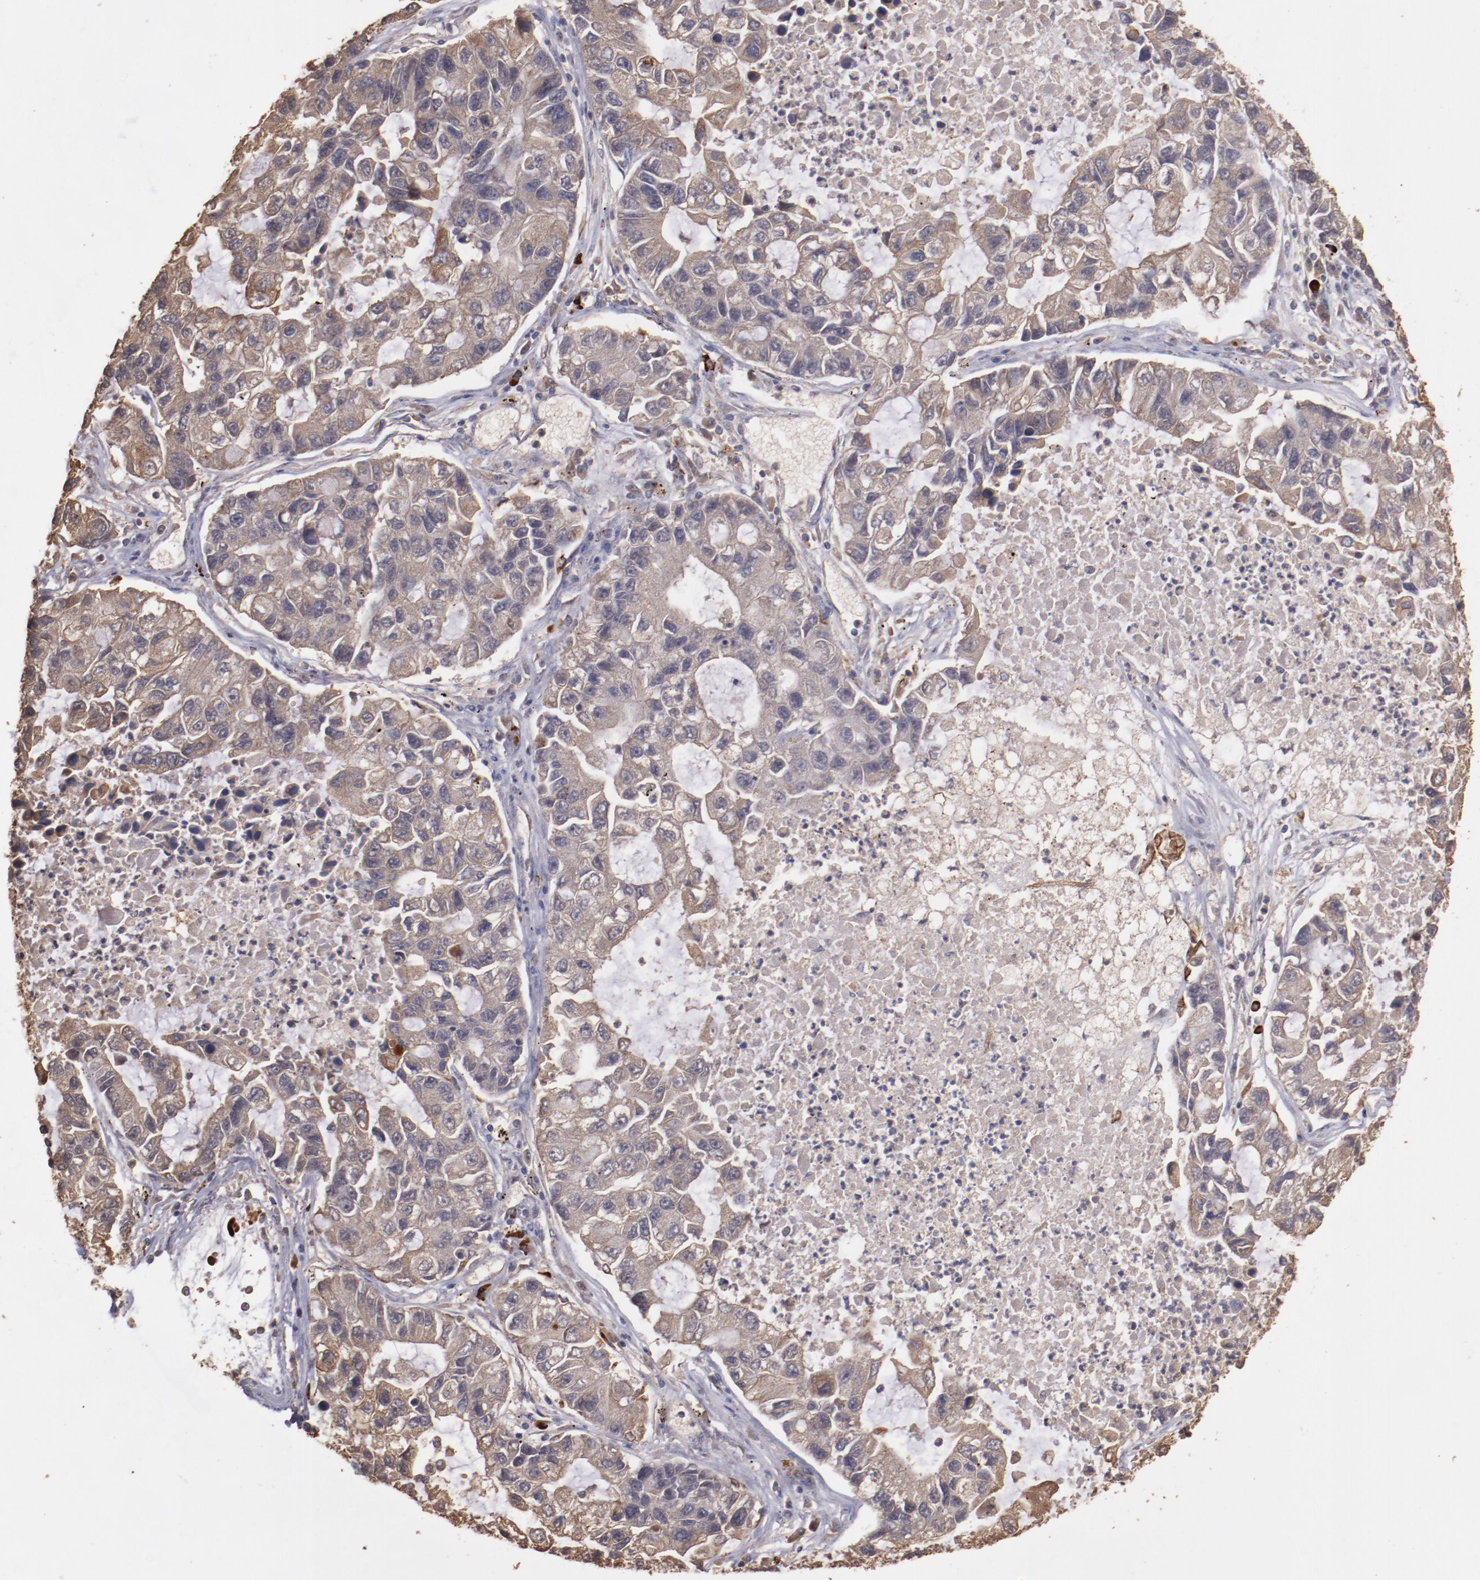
{"staining": {"intensity": "moderate", "quantity": ">75%", "location": "cytoplasmic/membranous"}, "tissue": "lung cancer", "cell_type": "Tumor cells", "image_type": "cancer", "snomed": [{"axis": "morphology", "description": "Adenocarcinoma, NOS"}, {"axis": "topography", "description": "Lung"}], "caption": "An image showing moderate cytoplasmic/membranous expression in approximately >75% of tumor cells in lung cancer (adenocarcinoma), as visualized by brown immunohistochemical staining.", "gene": "SRRD", "patient": {"sex": "female", "age": 51}}